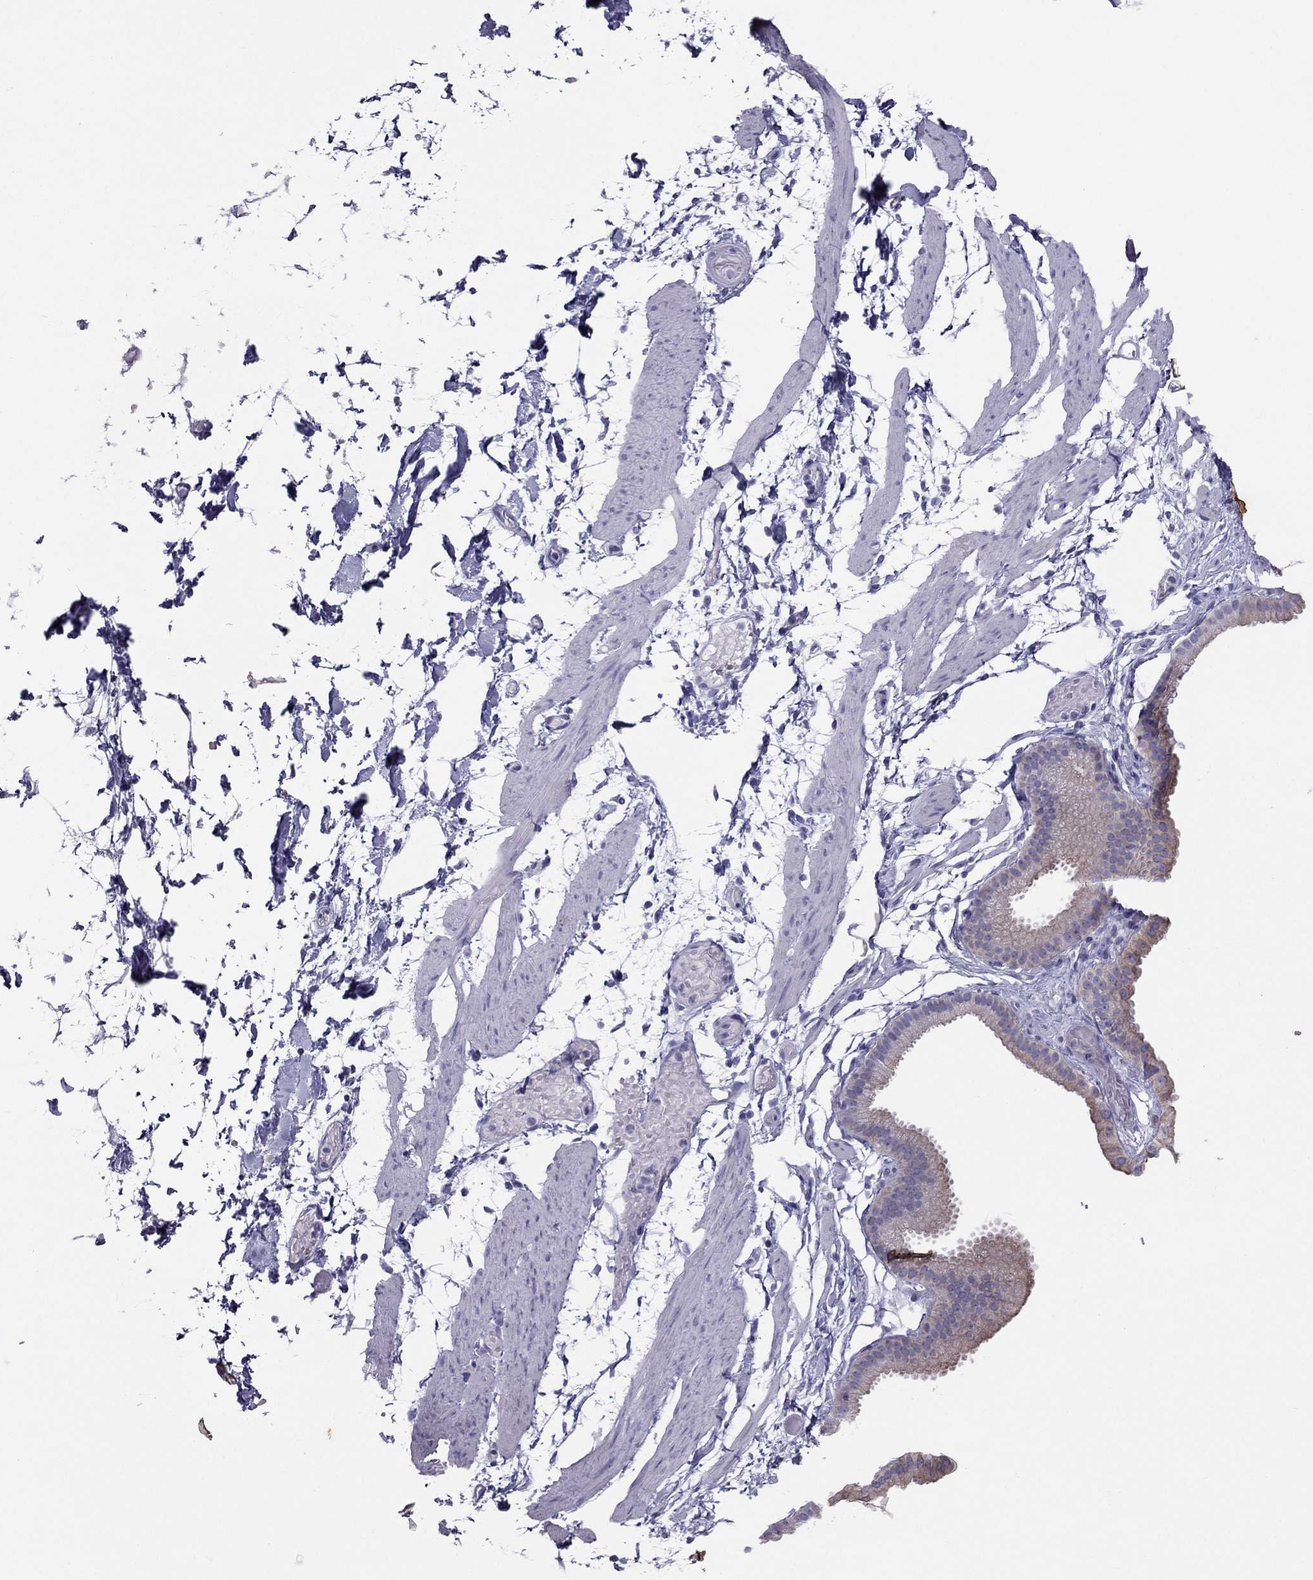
{"staining": {"intensity": "negative", "quantity": "none", "location": "none"}, "tissue": "adipose tissue", "cell_type": "Adipocytes", "image_type": "normal", "snomed": [{"axis": "morphology", "description": "Normal tissue, NOS"}, {"axis": "topography", "description": "Gallbladder"}, {"axis": "topography", "description": "Peripheral nerve tissue"}], "caption": "An IHC image of benign adipose tissue is shown. There is no staining in adipocytes of adipose tissue.", "gene": "MAEL", "patient": {"sex": "female", "age": 45}}